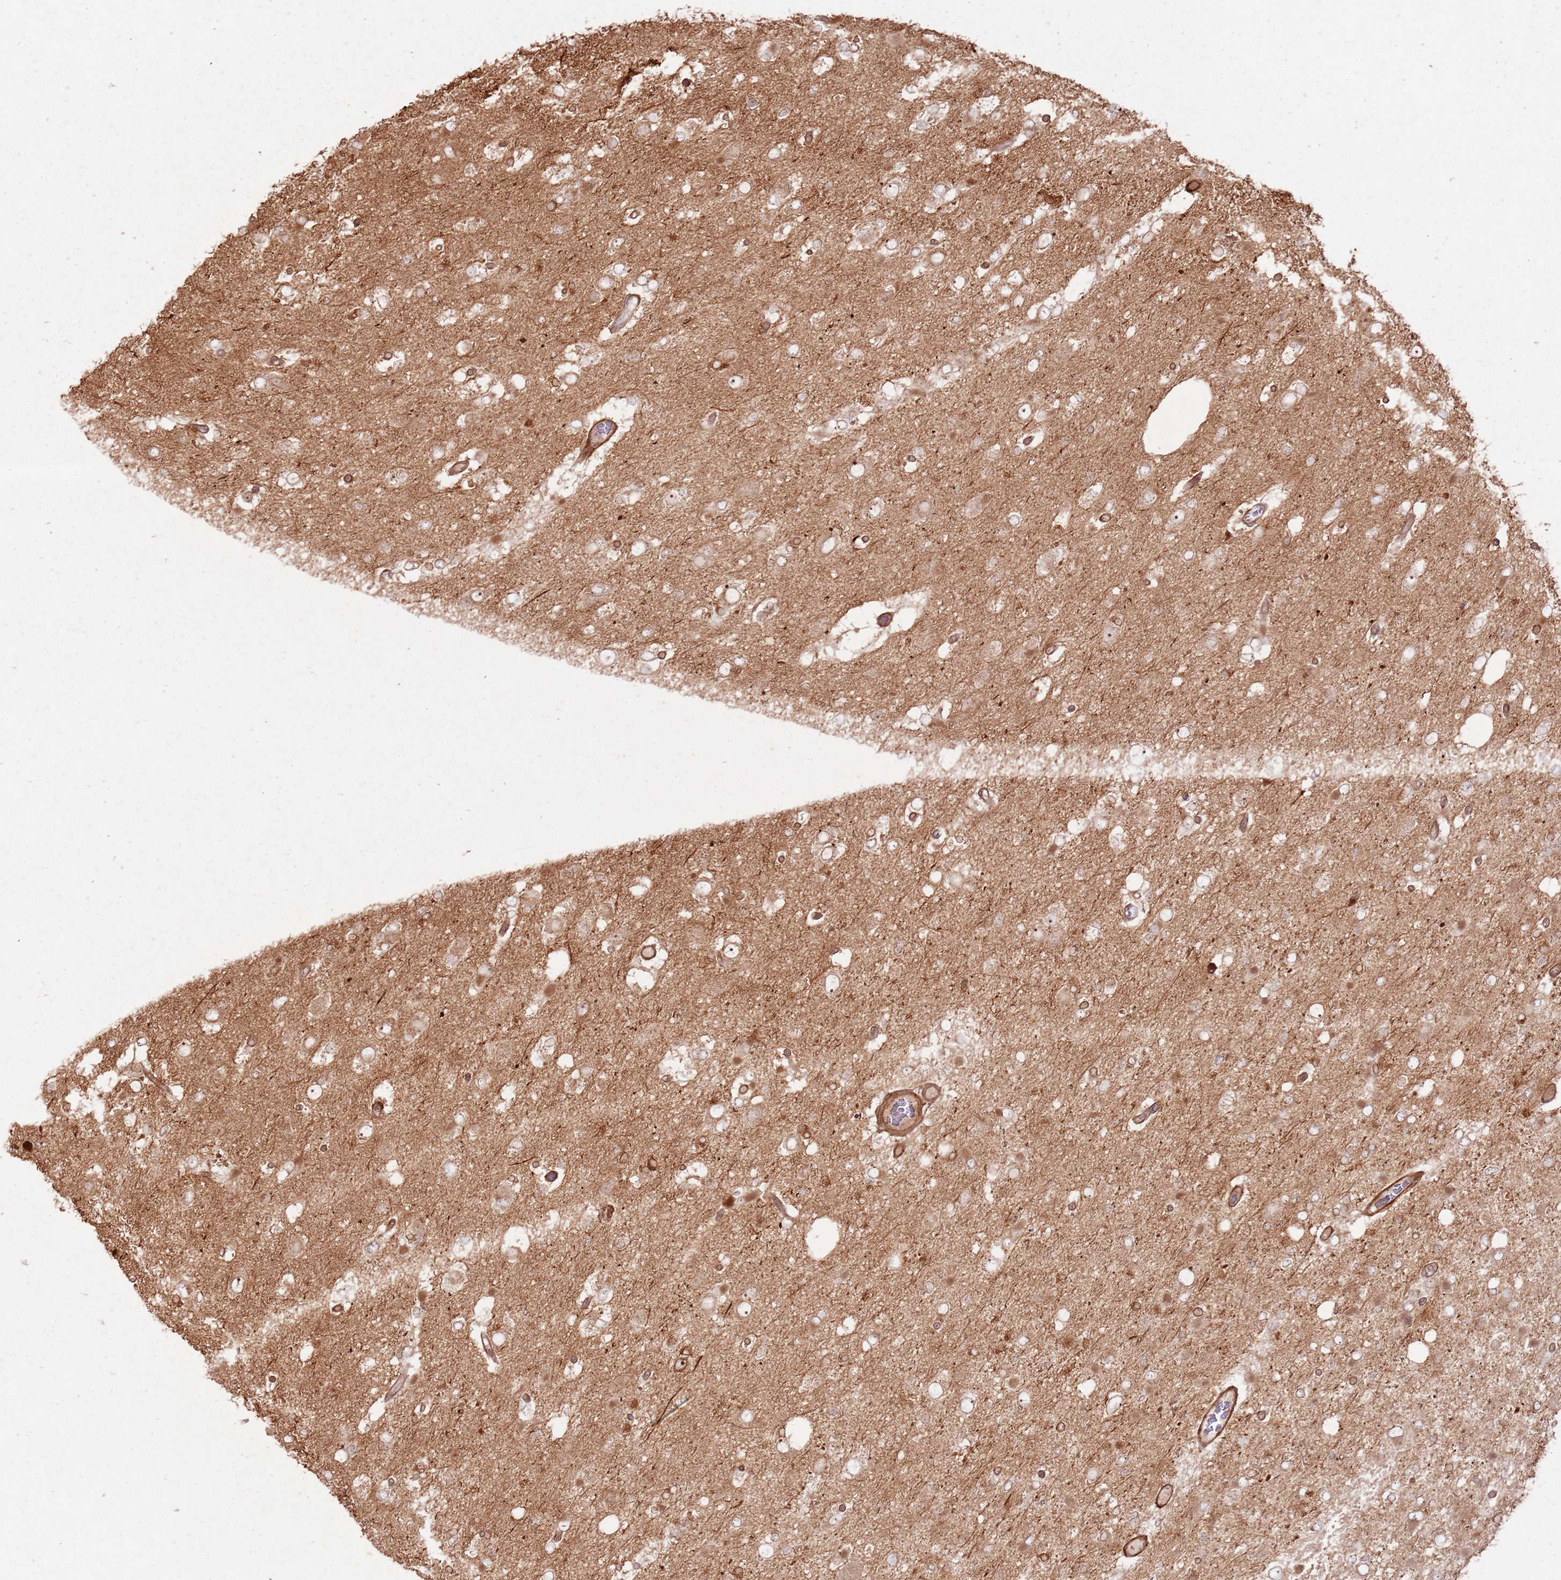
{"staining": {"intensity": "moderate", "quantity": "25%-75%", "location": "cytoplasmic/membranous,nuclear"}, "tissue": "glioma", "cell_type": "Tumor cells", "image_type": "cancer", "snomed": [{"axis": "morphology", "description": "Glioma, malignant, High grade"}, {"axis": "topography", "description": "Brain"}], "caption": "Malignant high-grade glioma stained with IHC reveals moderate cytoplasmic/membranous and nuclear positivity in approximately 25%-75% of tumor cells.", "gene": "ZNF623", "patient": {"sex": "male", "age": 53}}